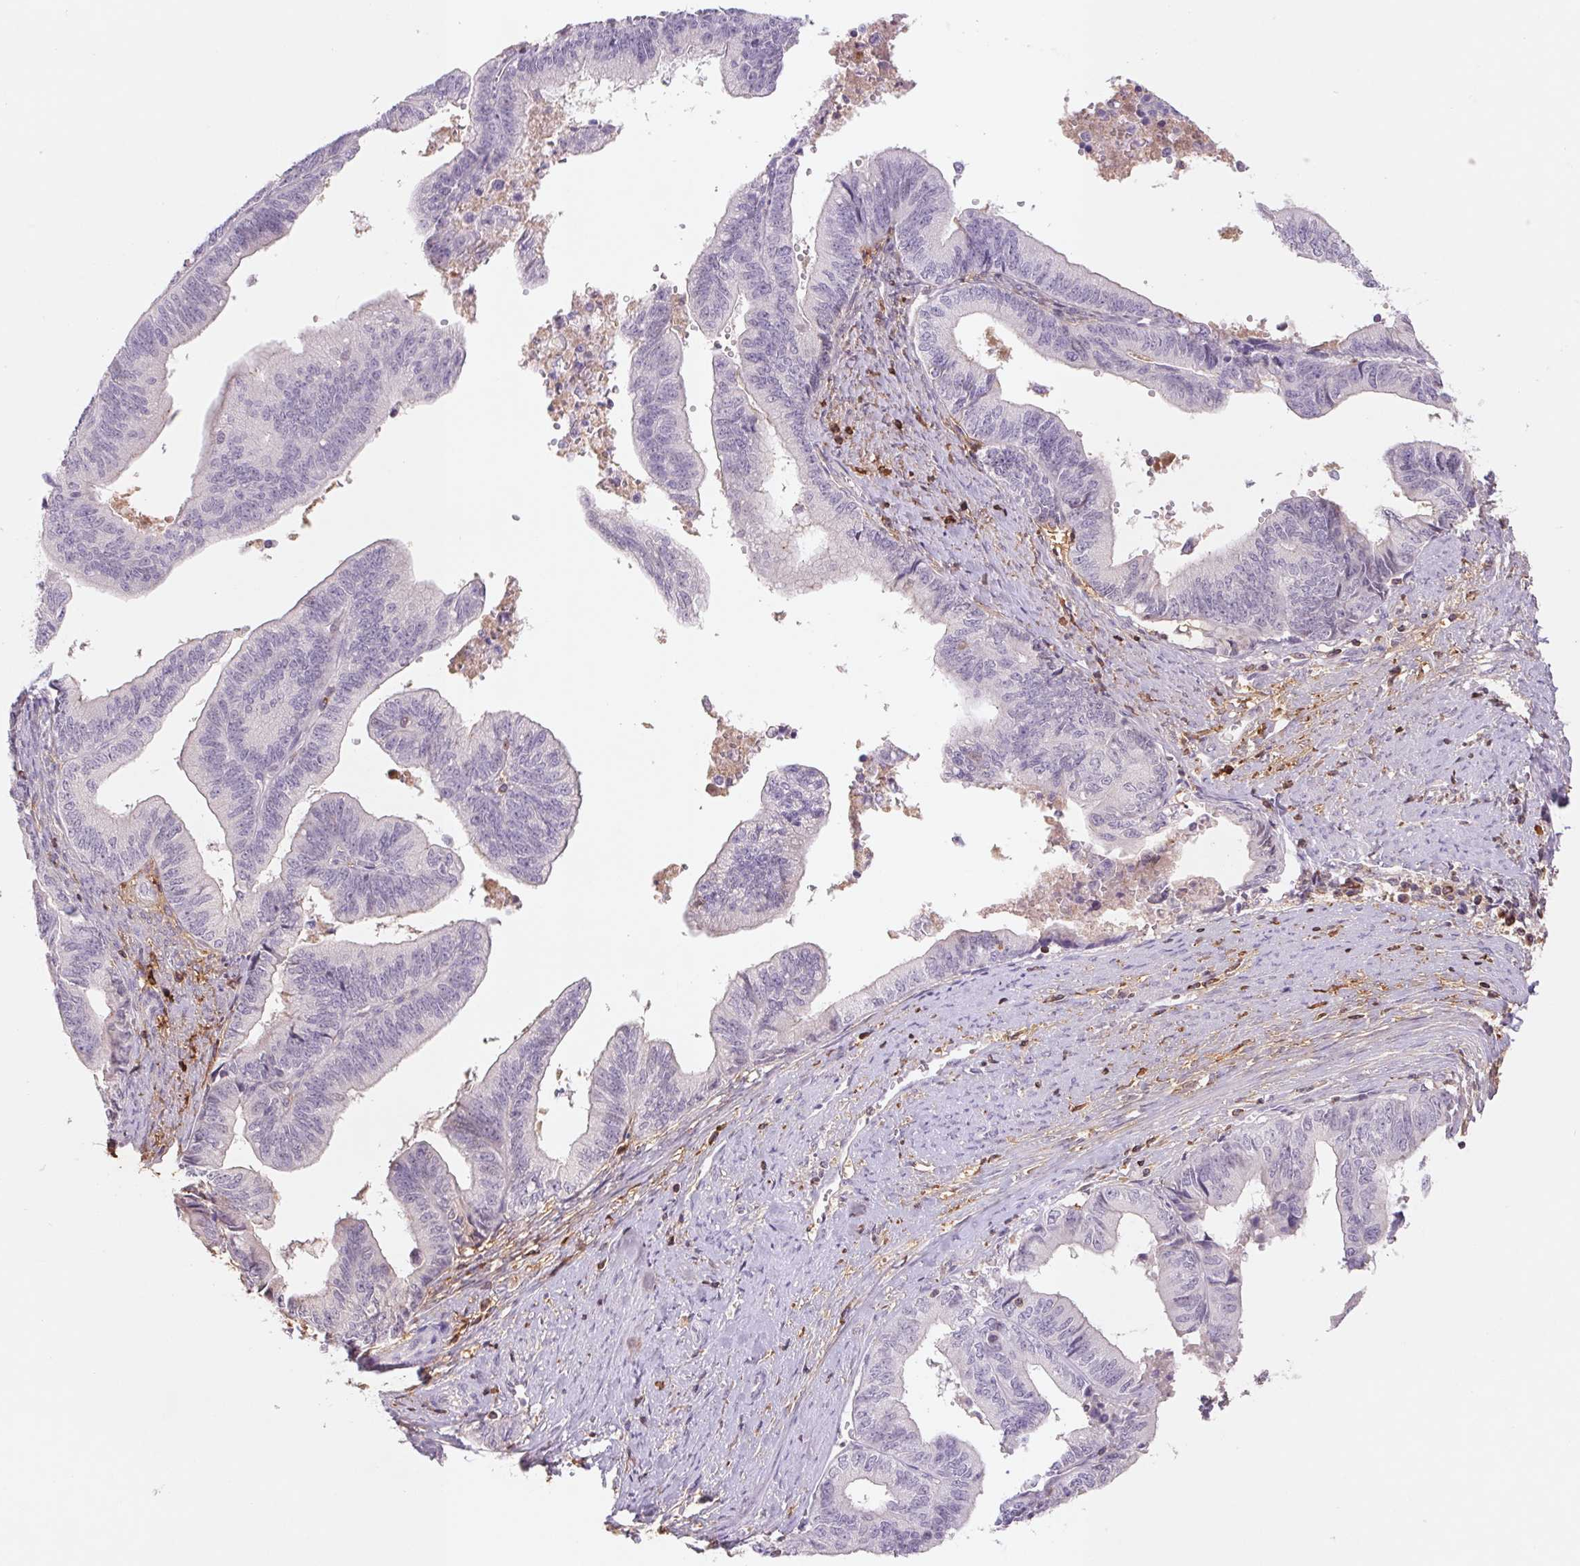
{"staining": {"intensity": "negative", "quantity": "none", "location": "none"}, "tissue": "endometrial cancer", "cell_type": "Tumor cells", "image_type": "cancer", "snomed": [{"axis": "morphology", "description": "Adenocarcinoma, NOS"}, {"axis": "topography", "description": "Endometrium"}], "caption": "Immunohistochemistry (IHC) photomicrograph of neoplastic tissue: human endometrial cancer (adenocarcinoma) stained with DAB reveals no significant protein positivity in tumor cells. Nuclei are stained in blue.", "gene": "KIF26A", "patient": {"sex": "female", "age": 65}}